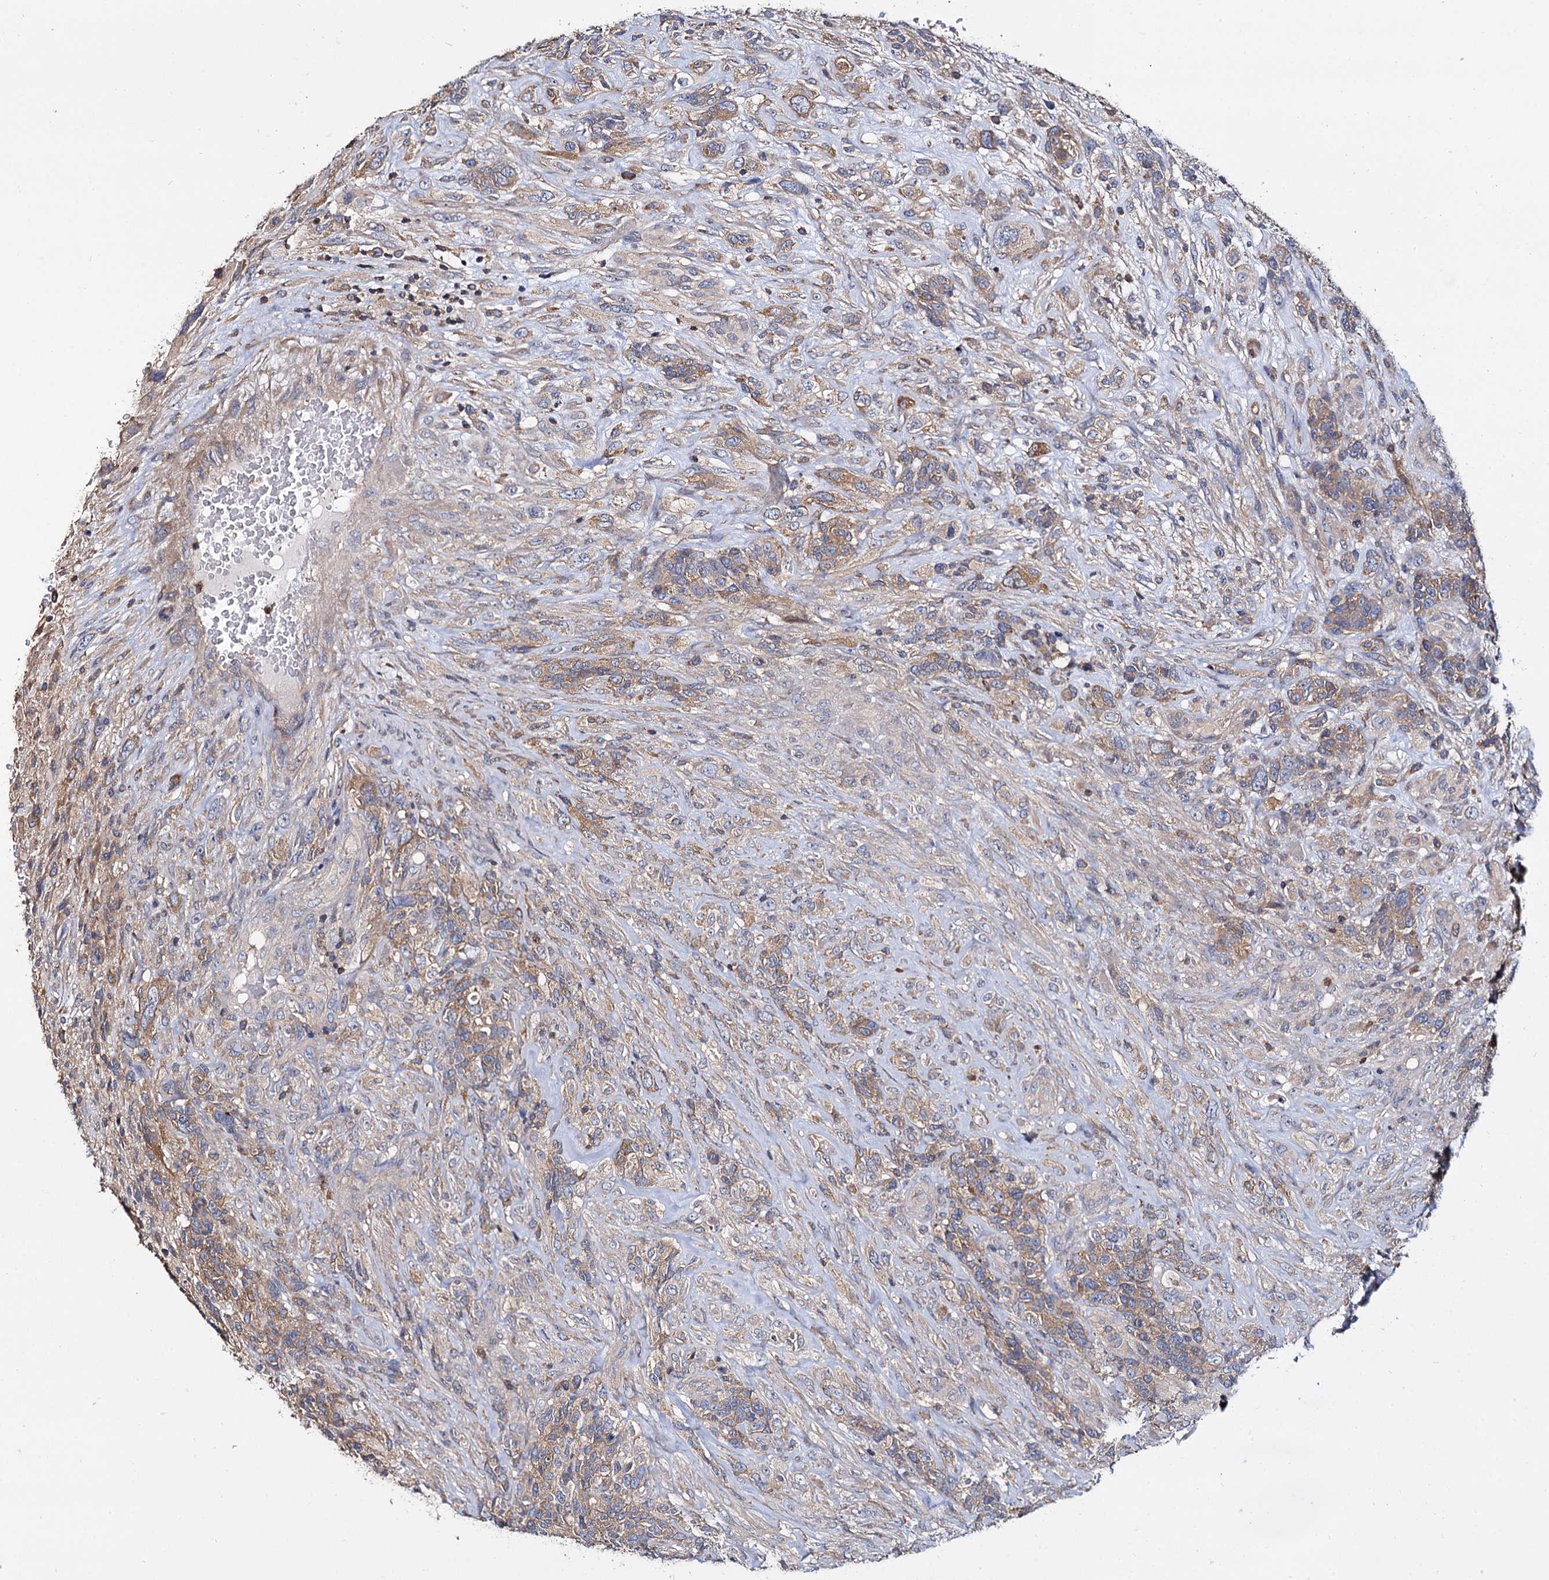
{"staining": {"intensity": "moderate", "quantity": ">75%", "location": "cytoplasmic/membranous"}, "tissue": "glioma", "cell_type": "Tumor cells", "image_type": "cancer", "snomed": [{"axis": "morphology", "description": "Glioma, malignant, High grade"}, {"axis": "topography", "description": "Brain"}], "caption": "The micrograph shows immunohistochemical staining of glioma. There is moderate cytoplasmic/membranous positivity is identified in approximately >75% of tumor cells.", "gene": "ANKRD13A", "patient": {"sex": "male", "age": 61}}